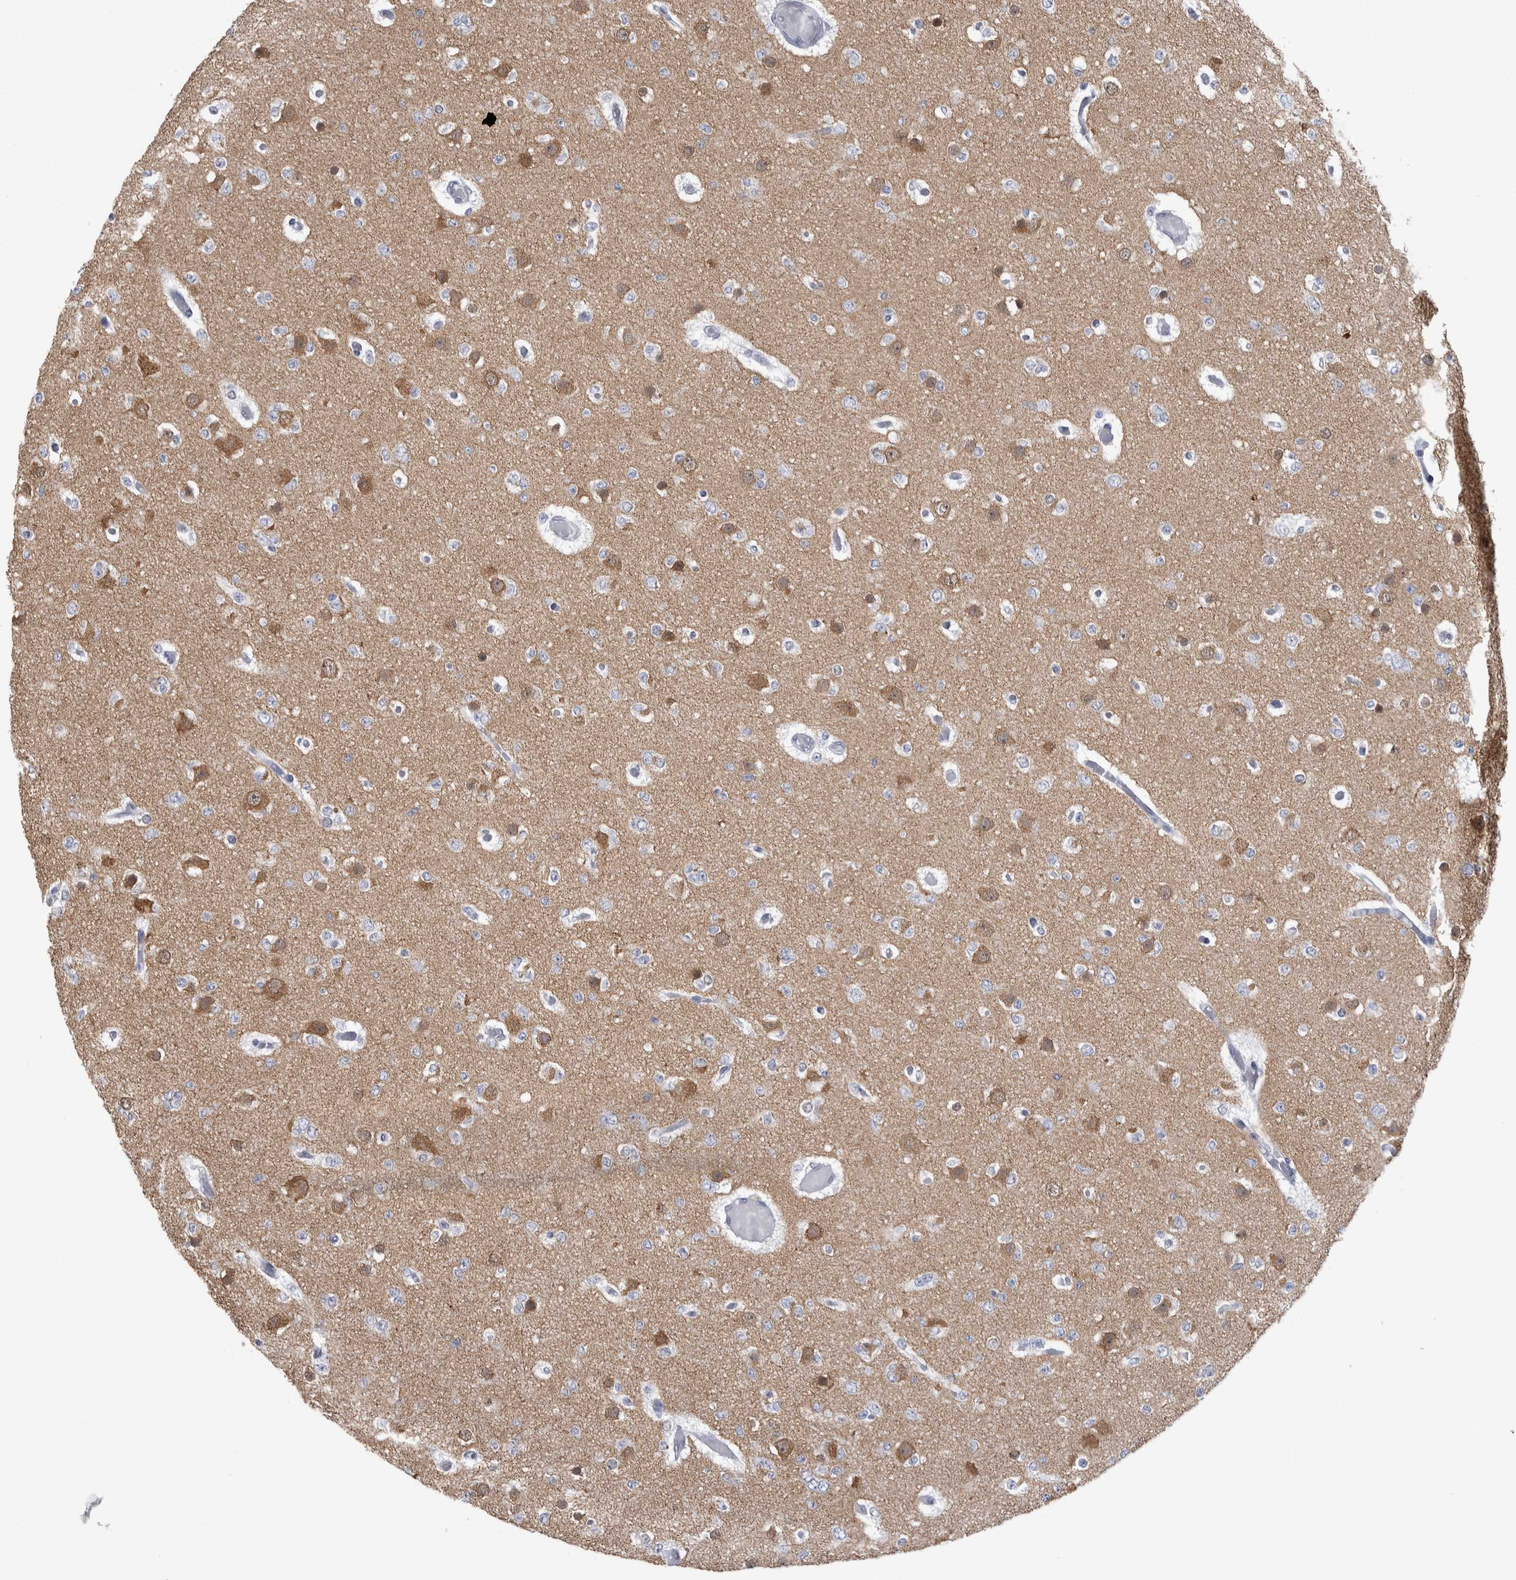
{"staining": {"intensity": "negative", "quantity": "none", "location": "none"}, "tissue": "glioma", "cell_type": "Tumor cells", "image_type": "cancer", "snomed": [{"axis": "morphology", "description": "Glioma, malignant, Low grade"}, {"axis": "topography", "description": "Brain"}], "caption": "A high-resolution photomicrograph shows immunohistochemistry (IHC) staining of malignant glioma (low-grade), which reveals no significant staining in tumor cells. The staining was performed using DAB to visualize the protein expression in brown, while the nuclei were stained in blue with hematoxylin (Magnification: 20x).", "gene": "ACOT7", "patient": {"sex": "female", "age": 22}}